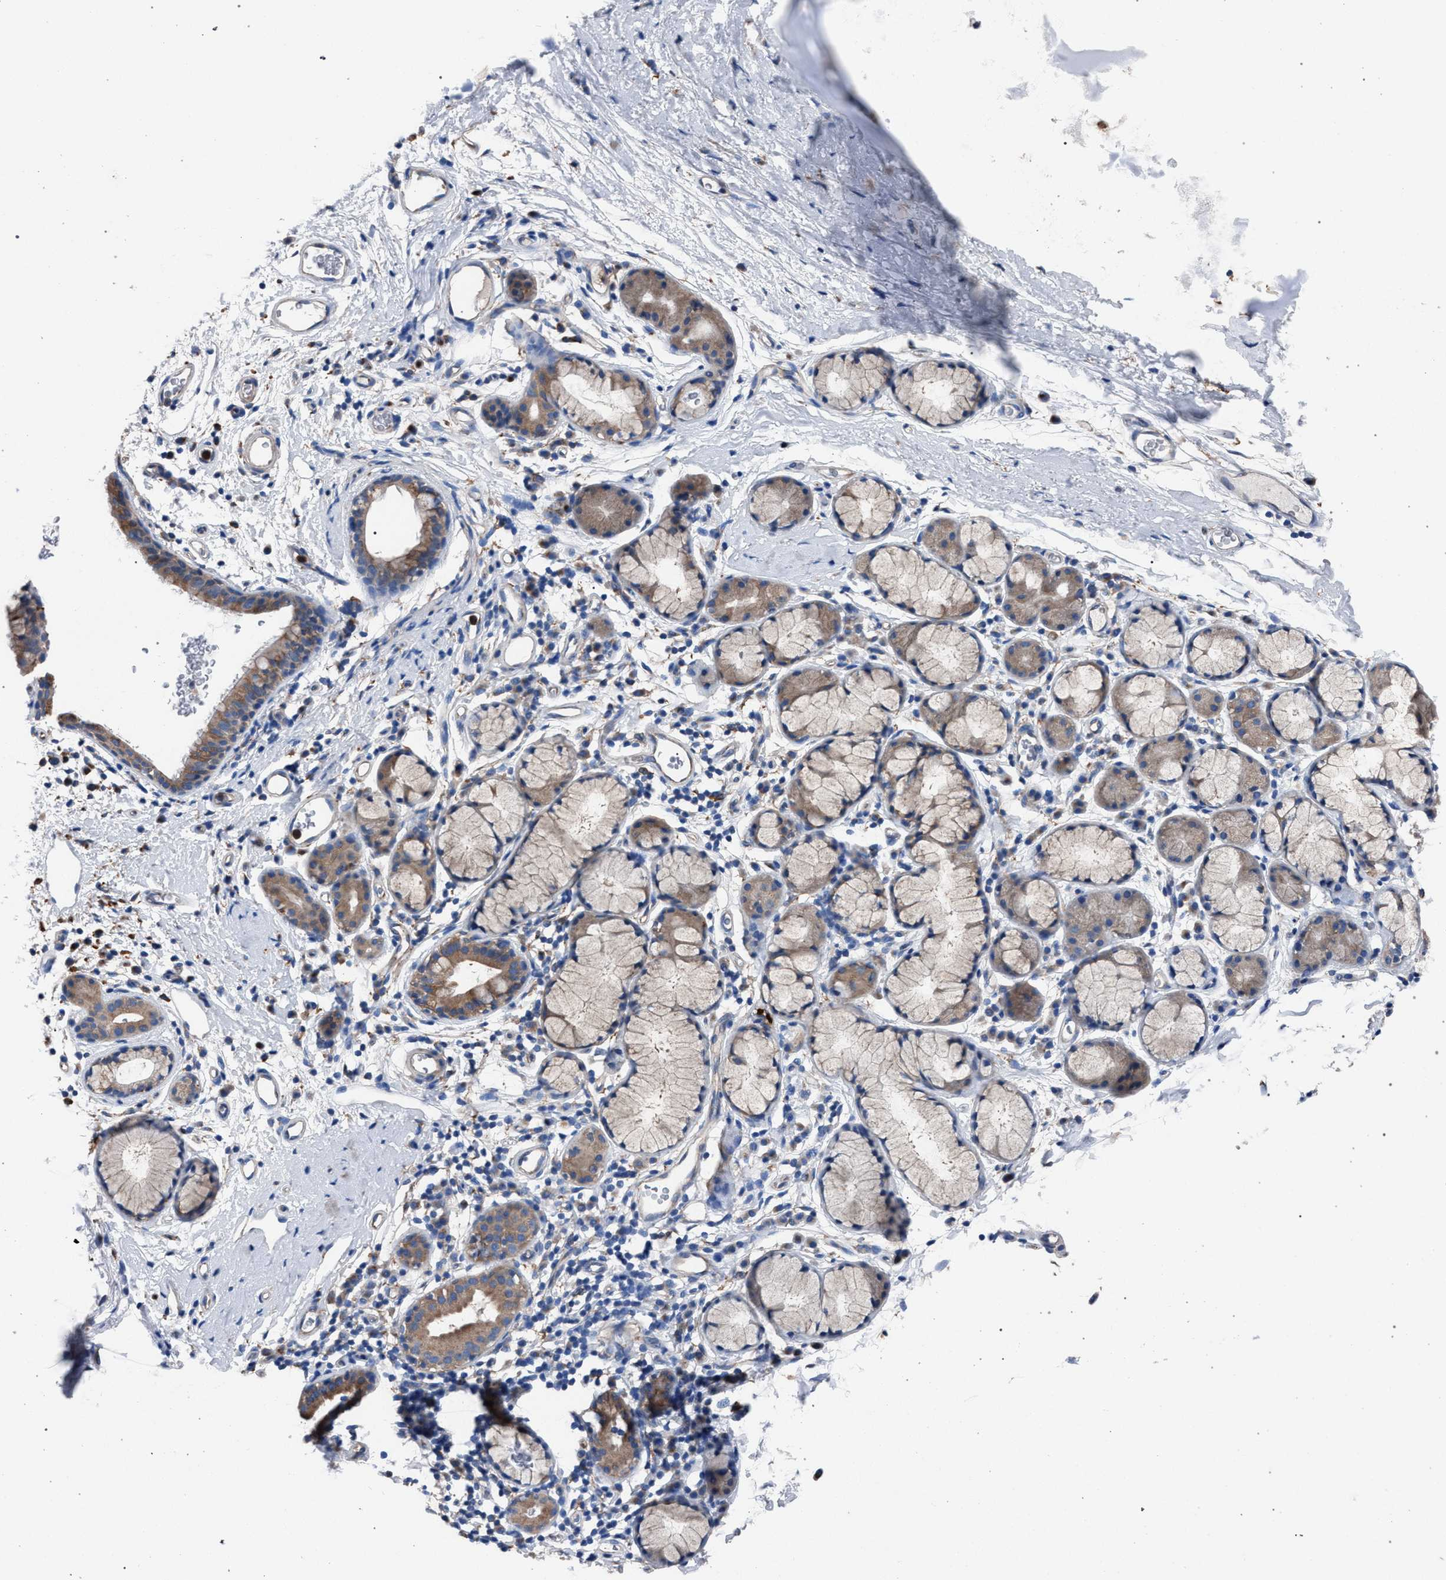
{"staining": {"intensity": "weak", "quantity": ">75%", "location": "cytoplasmic/membranous"}, "tissue": "bronchus", "cell_type": "Respiratory epithelial cells", "image_type": "normal", "snomed": [{"axis": "morphology", "description": "Normal tissue, NOS"}, {"axis": "topography", "description": "Cartilage tissue"}, {"axis": "topography", "description": "Bronchus"}], "caption": "This image reveals immunohistochemistry (IHC) staining of normal human bronchus, with low weak cytoplasmic/membranous staining in about >75% of respiratory epithelial cells.", "gene": "ATP6V0A1", "patient": {"sex": "female", "age": 53}}